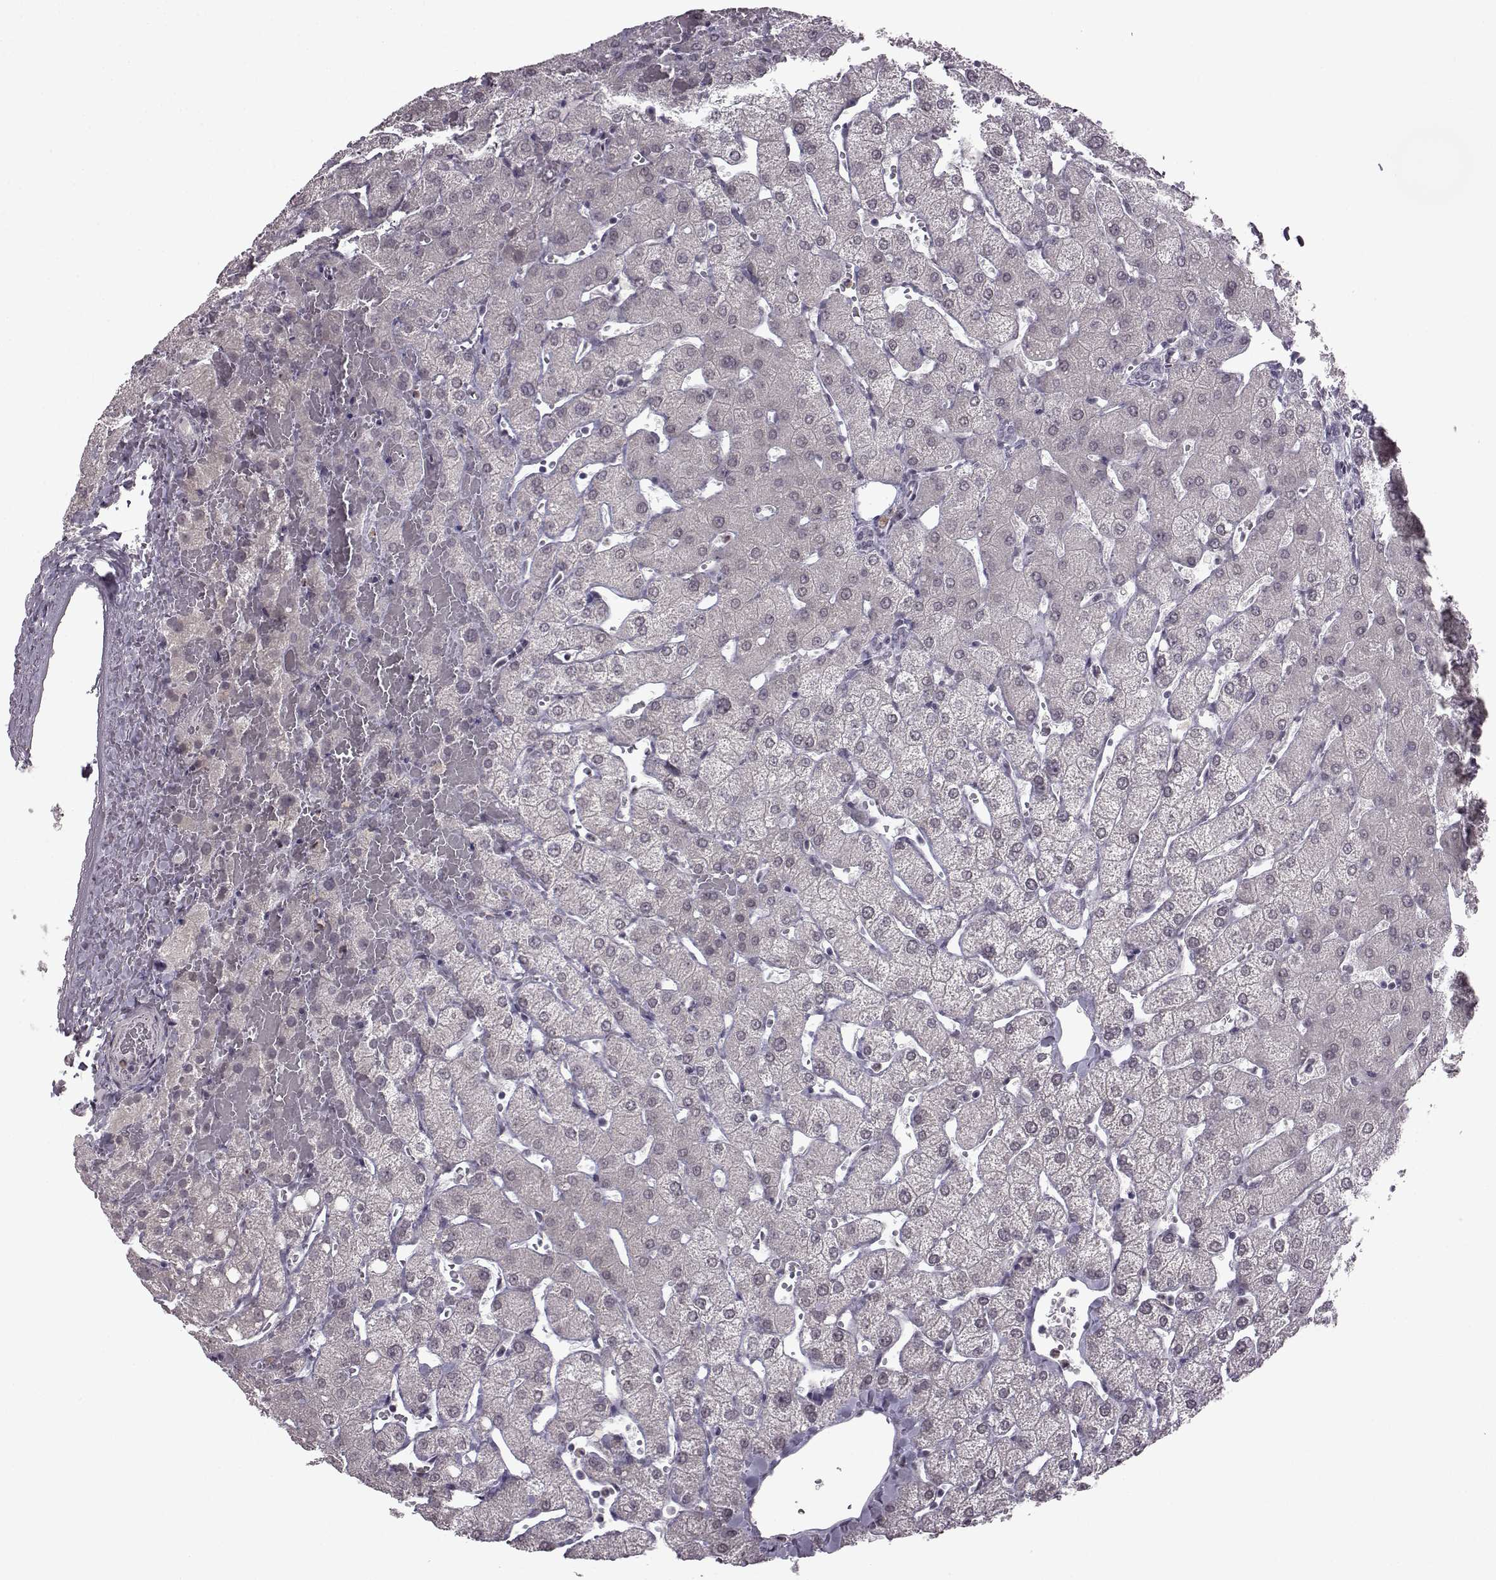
{"staining": {"intensity": "negative", "quantity": "none", "location": "none"}, "tissue": "liver", "cell_type": "Cholangiocytes", "image_type": "normal", "snomed": [{"axis": "morphology", "description": "Normal tissue, NOS"}, {"axis": "topography", "description": "Liver"}], "caption": "There is no significant staining in cholangiocytes of liver. Nuclei are stained in blue.", "gene": "SLC28A2", "patient": {"sex": "female", "age": 54}}